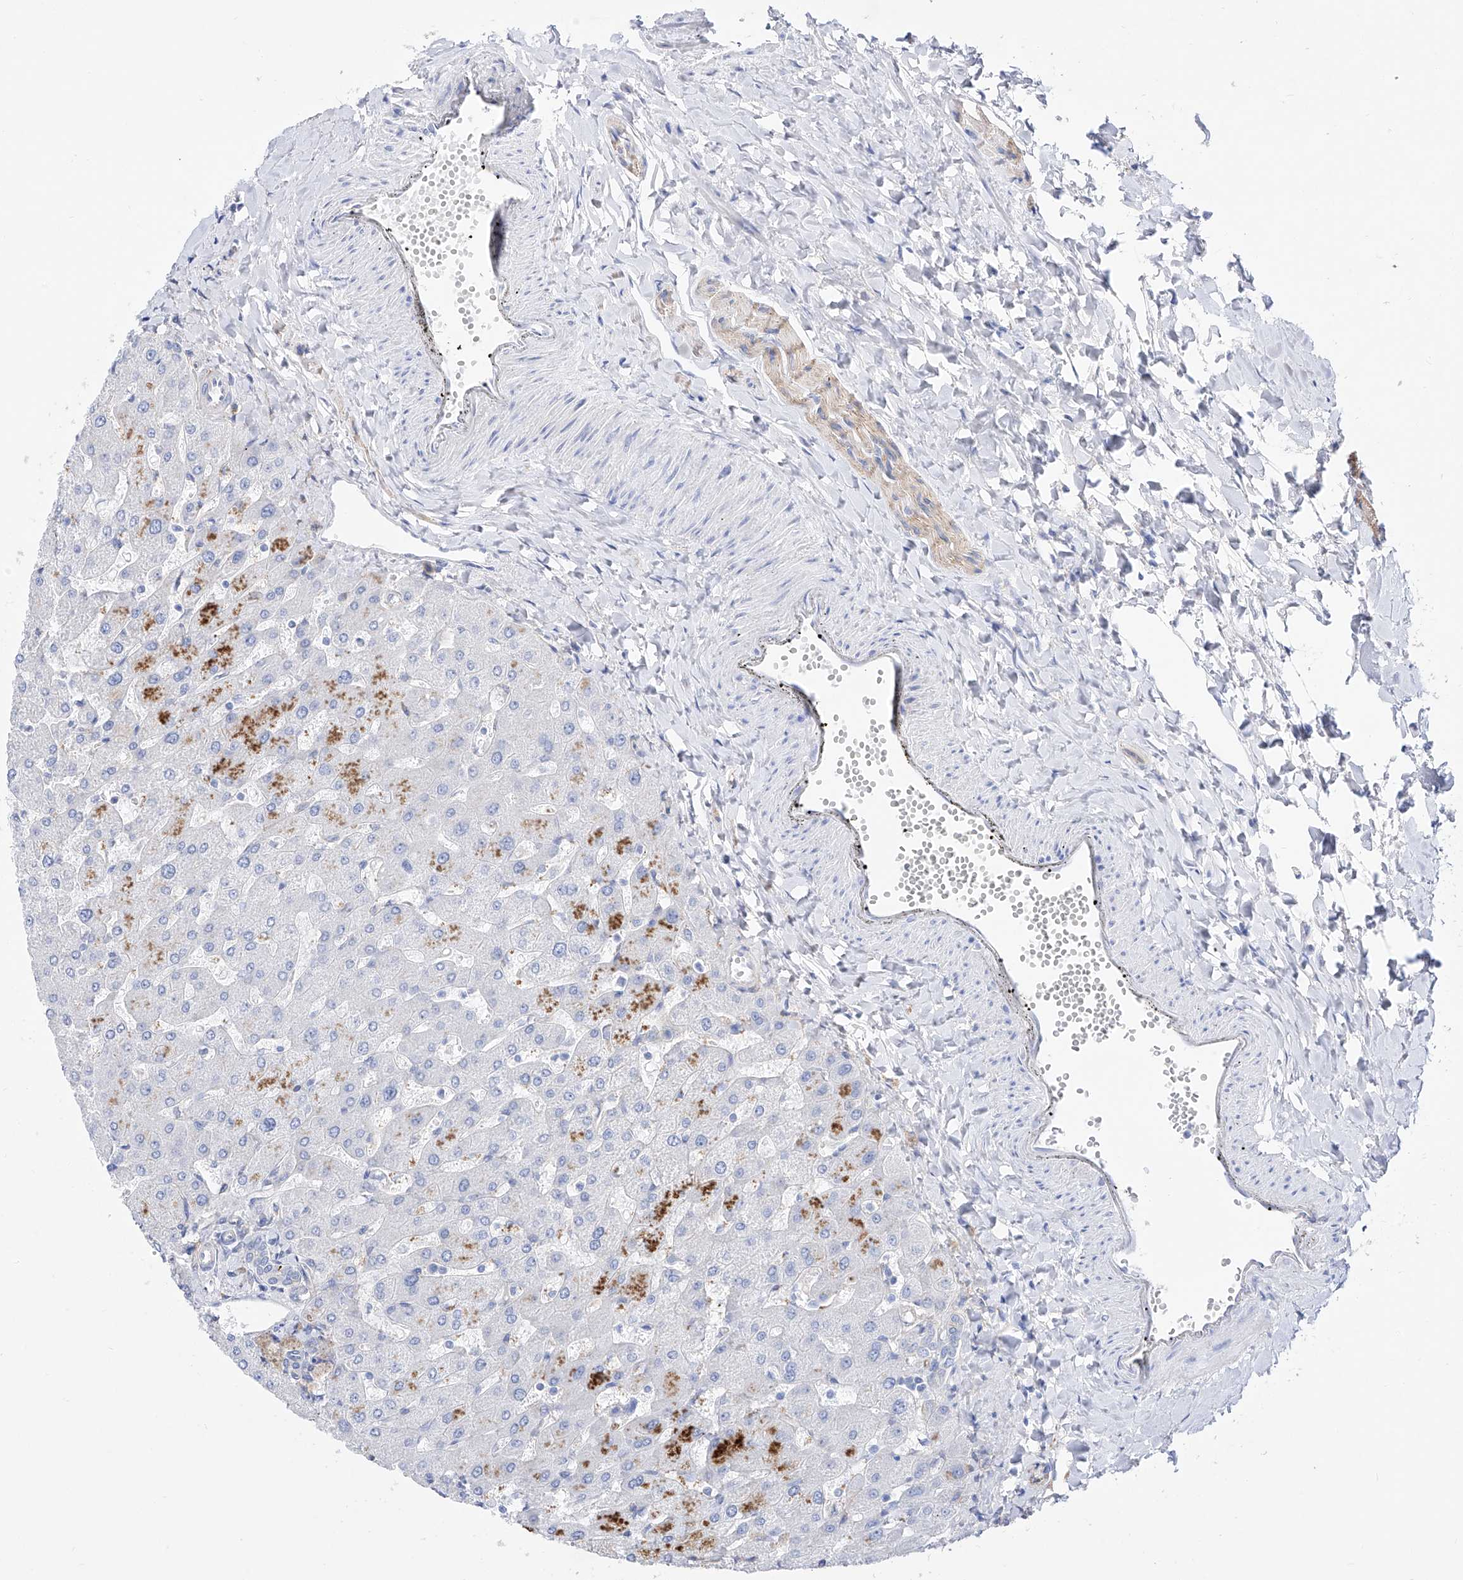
{"staining": {"intensity": "negative", "quantity": "none", "location": "none"}, "tissue": "liver", "cell_type": "Cholangiocytes", "image_type": "normal", "snomed": [{"axis": "morphology", "description": "Normal tissue, NOS"}, {"axis": "topography", "description": "Liver"}], "caption": "An IHC image of benign liver is shown. There is no staining in cholangiocytes of liver.", "gene": "ZNF653", "patient": {"sex": "male", "age": 55}}